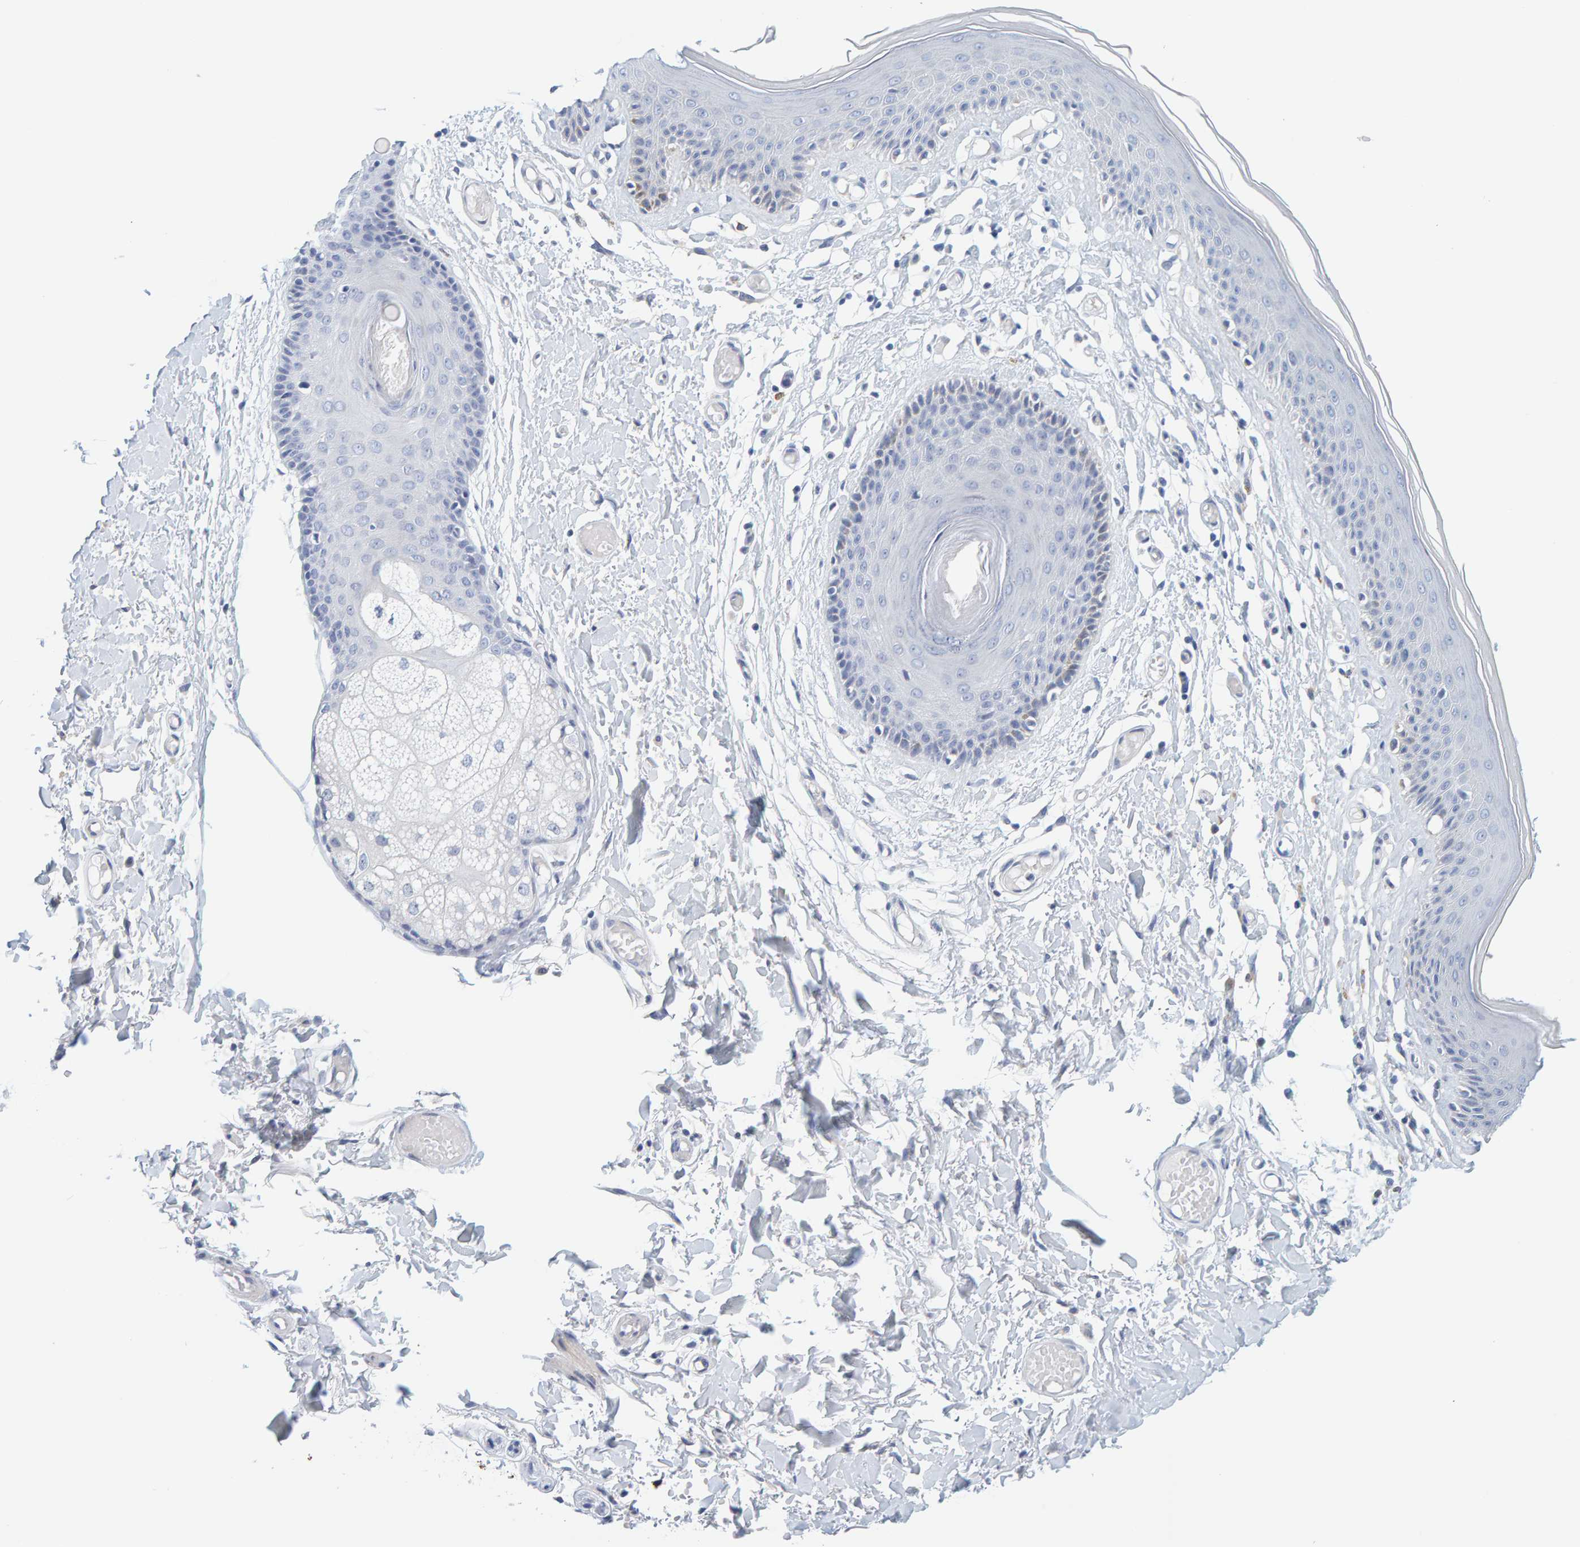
{"staining": {"intensity": "weak", "quantity": "<25%", "location": "cytoplasmic/membranous"}, "tissue": "skin", "cell_type": "Epidermal cells", "image_type": "normal", "snomed": [{"axis": "morphology", "description": "Normal tissue, NOS"}, {"axis": "topography", "description": "Vulva"}], "caption": "The micrograph reveals no significant positivity in epidermal cells of skin. (Stains: DAB immunohistochemistry with hematoxylin counter stain, Microscopy: brightfield microscopy at high magnification).", "gene": "MOG", "patient": {"sex": "female", "age": 73}}